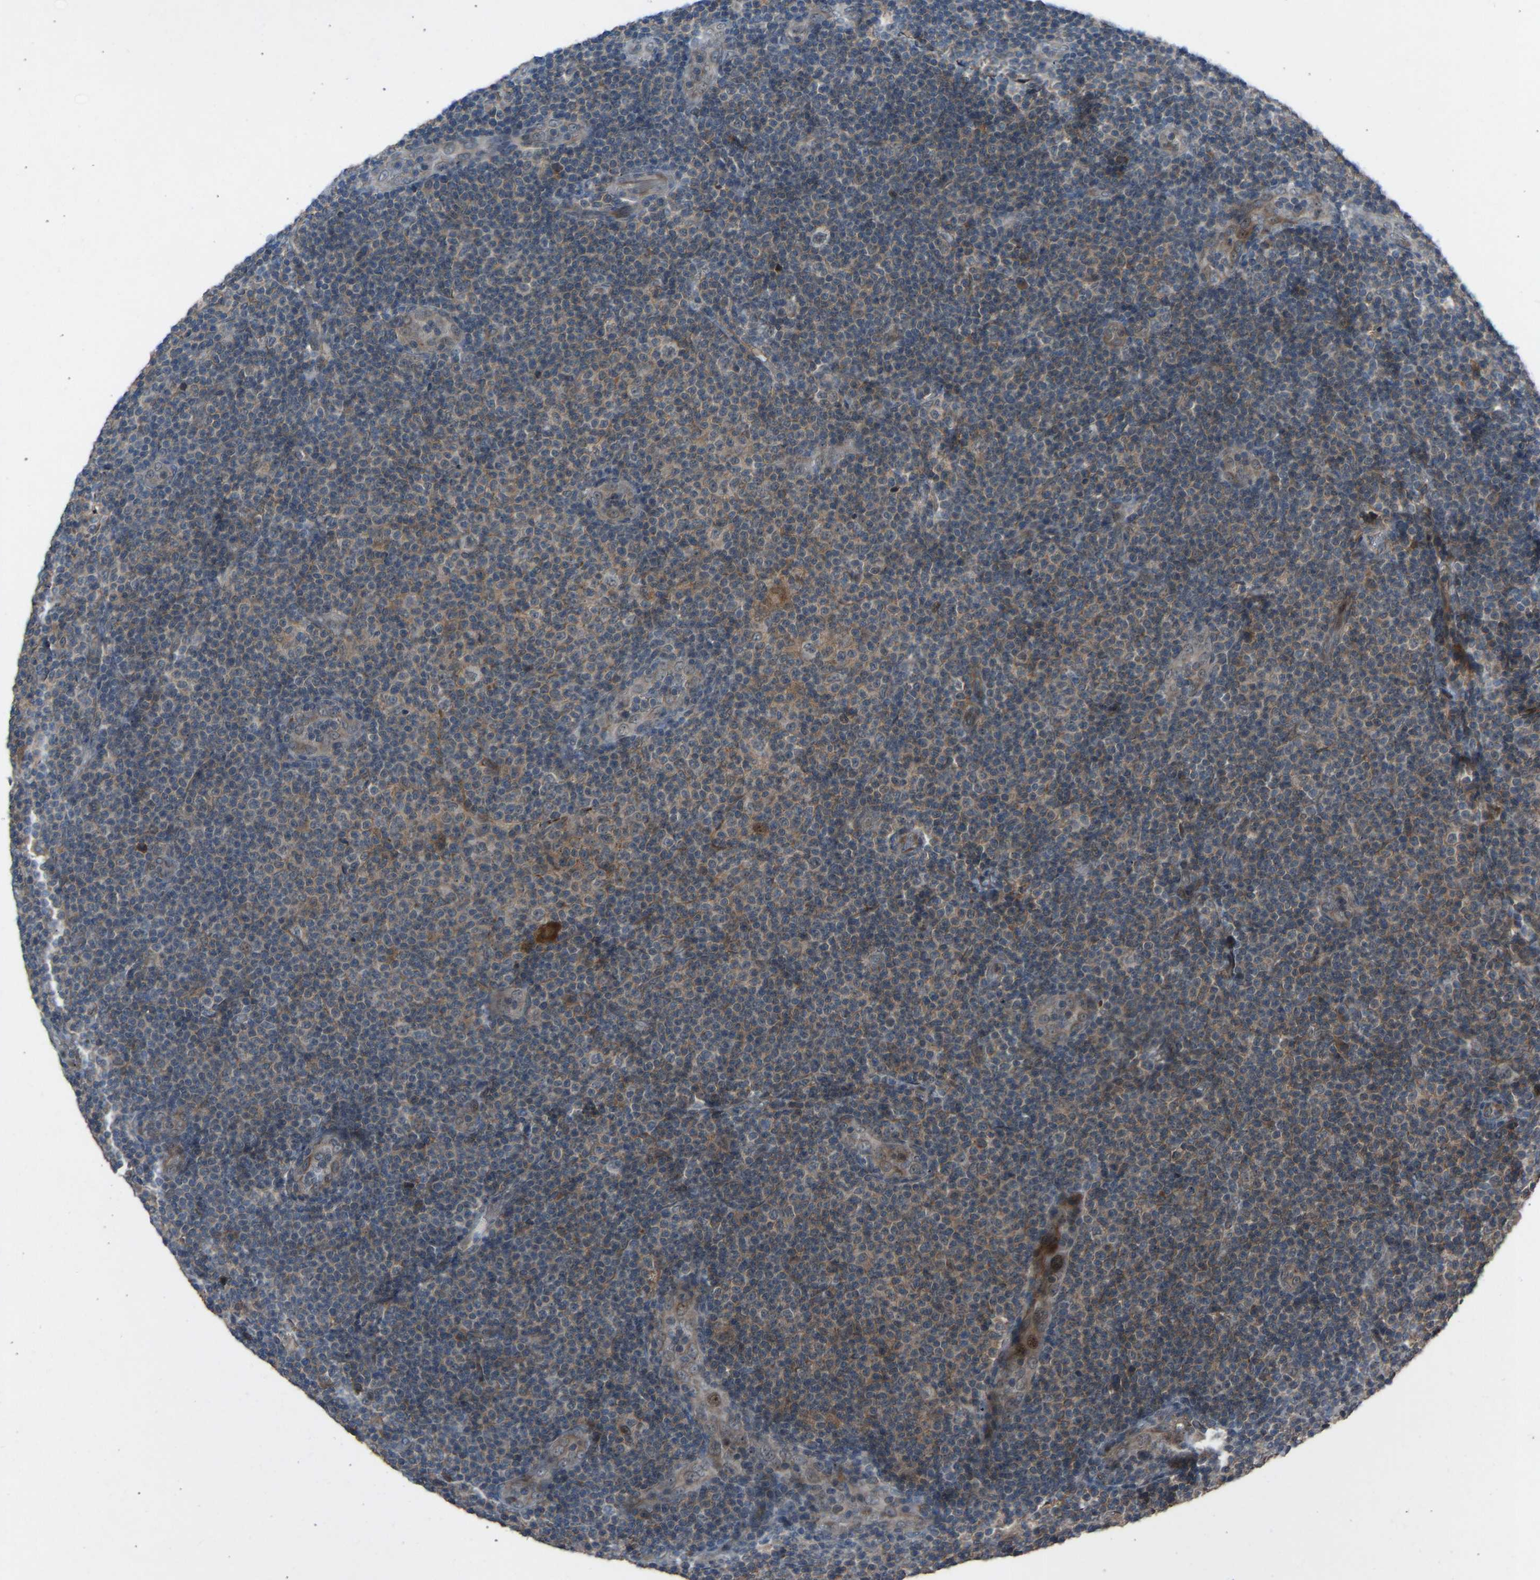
{"staining": {"intensity": "weak", "quantity": "25%-75%", "location": "cytoplasmic/membranous"}, "tissue": "lymphoma", "cell_type": "Tumor cells", "image_type": "cancer", "snomed": [{"axis": "morphology", "description": "Malignant lymphoma, non-Hodgkin's type, Low grade"}, {"axis": "topography", "description": "Lymph node"}], "caption": "Lymphoma stained for a protein (brown) demonstrates weak cytoplasmic/membranous positive expression in about 25%-75% of tumor cells.", "gene": "SLC43A1", "patient": {"sex": "male", "age": 83}}